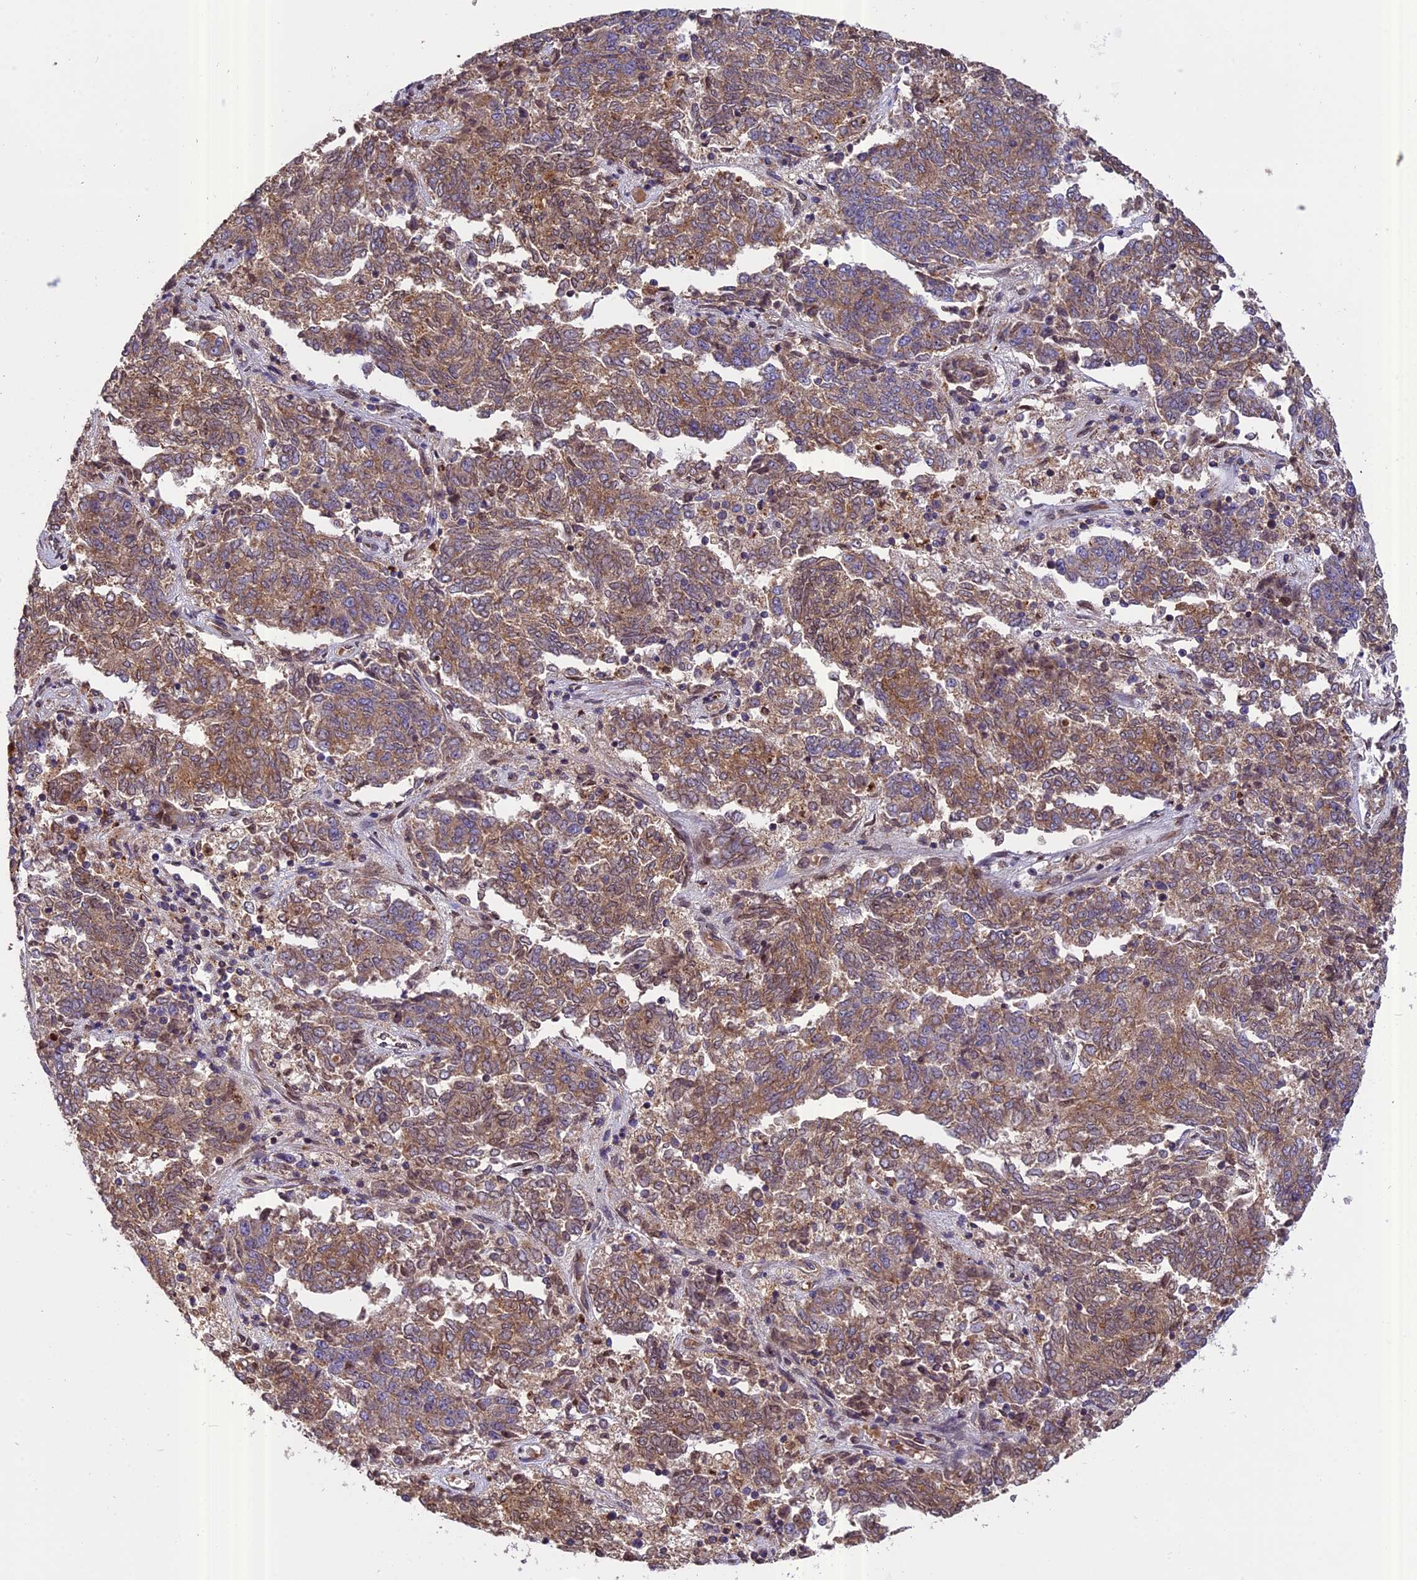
{"staining": {"intensity": "moderate", "quantity": ">75%", "location": "cytoplasmic/membranous"}, "tissue": "endometrial cancer", "cell_type": "Tumor cells", "image_type": "cancer", "snomed": [{"axis": "morphology", "description": "Adenocarcinoma, NOS"}, {"axis": "topography", "description": "Endometrium"}], "caption": "This is a histology image of immunohistochemistry staining of endometrial cancer, which shows moderate positivity in the cytoplasmic/membranous of tumor cells.", "gene": "CHMP2A", "patient": {"sex": "female", "age": 80}}